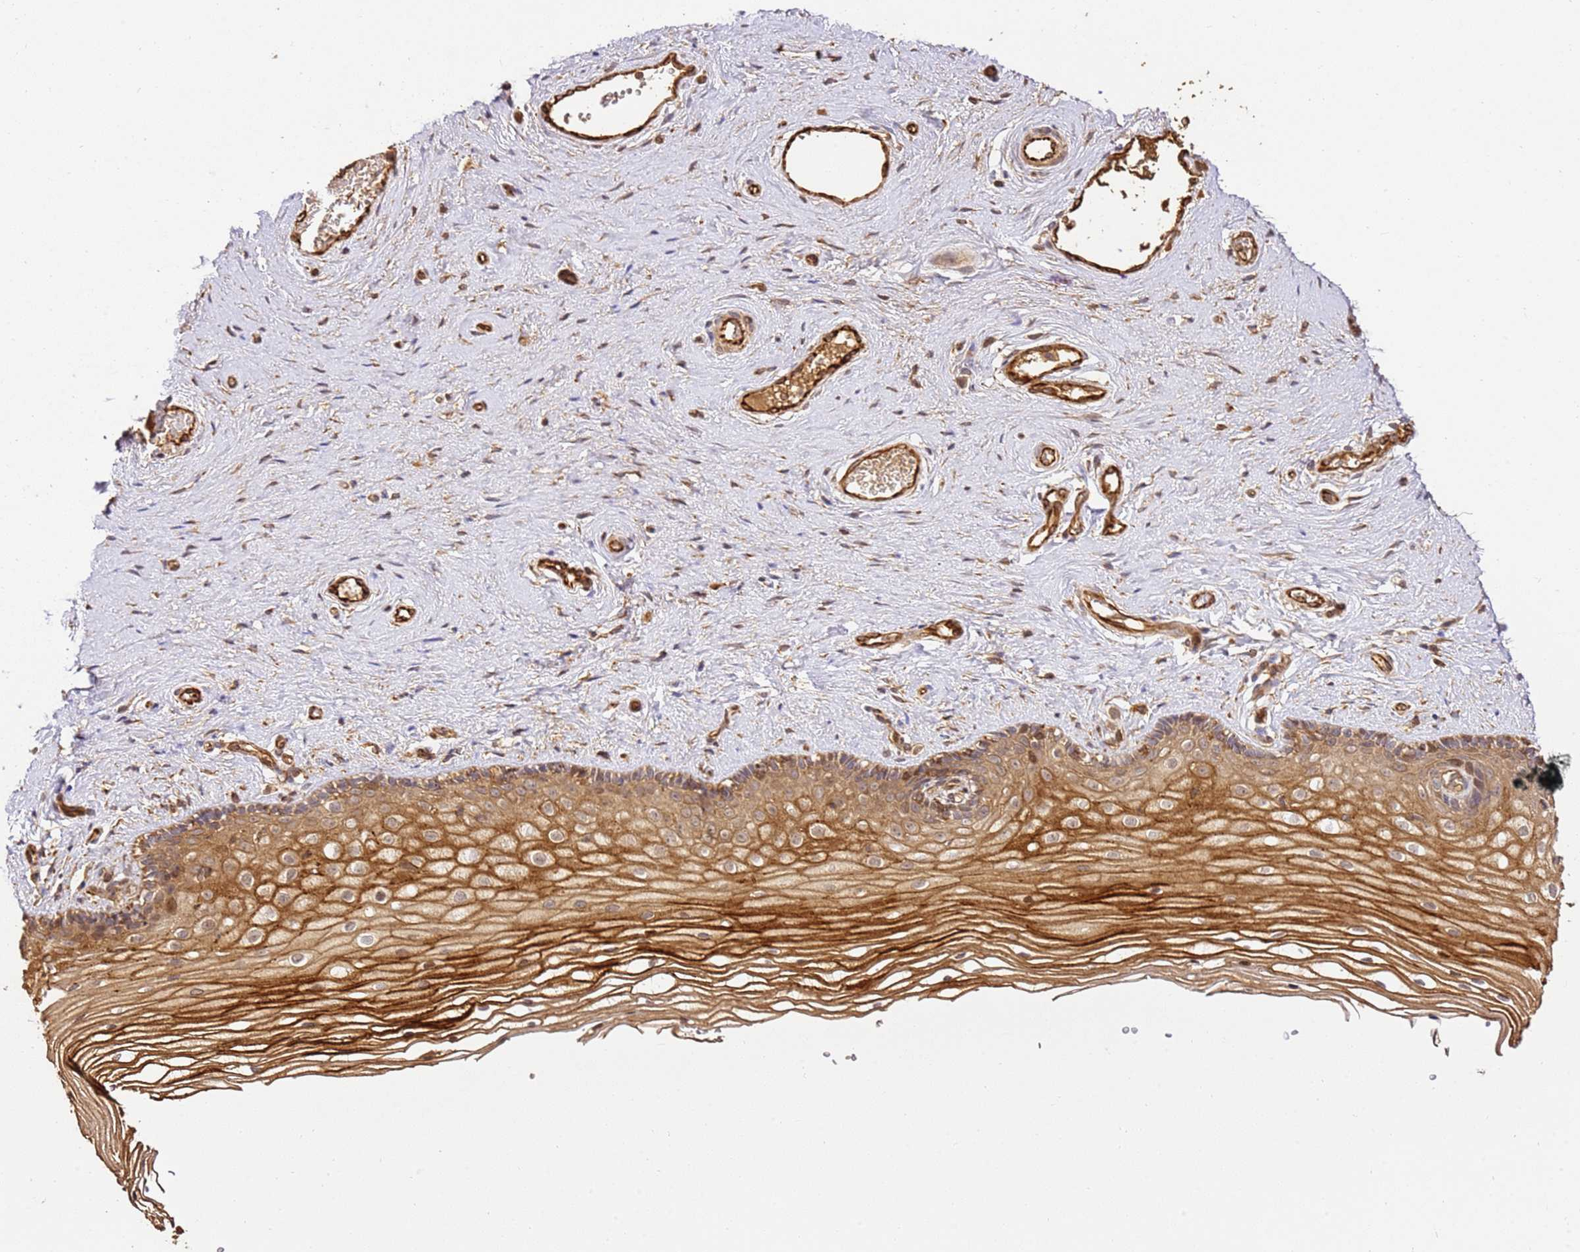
{"staining": {"intensity": "moderate", "quantity": ">75%", "location": "cytoplasmic/membranous"}, "tissue": "vagina", "cell_type": "Squamous epithelial cells", "image_type": "normal", "snomed": [{"axis": "morphology", "description": "Normal tissue, NOS"}, {"axis": "topography", "description": "Vagina"}], "caption": "Squamous epithelial cells demonstrate medium levels of moderate cytoplasmic/membranous staining in approximately >75% of cells in normal human vagina.", "gene": "KATNAL2", "patient": {"sex": "female", "age": 46}}